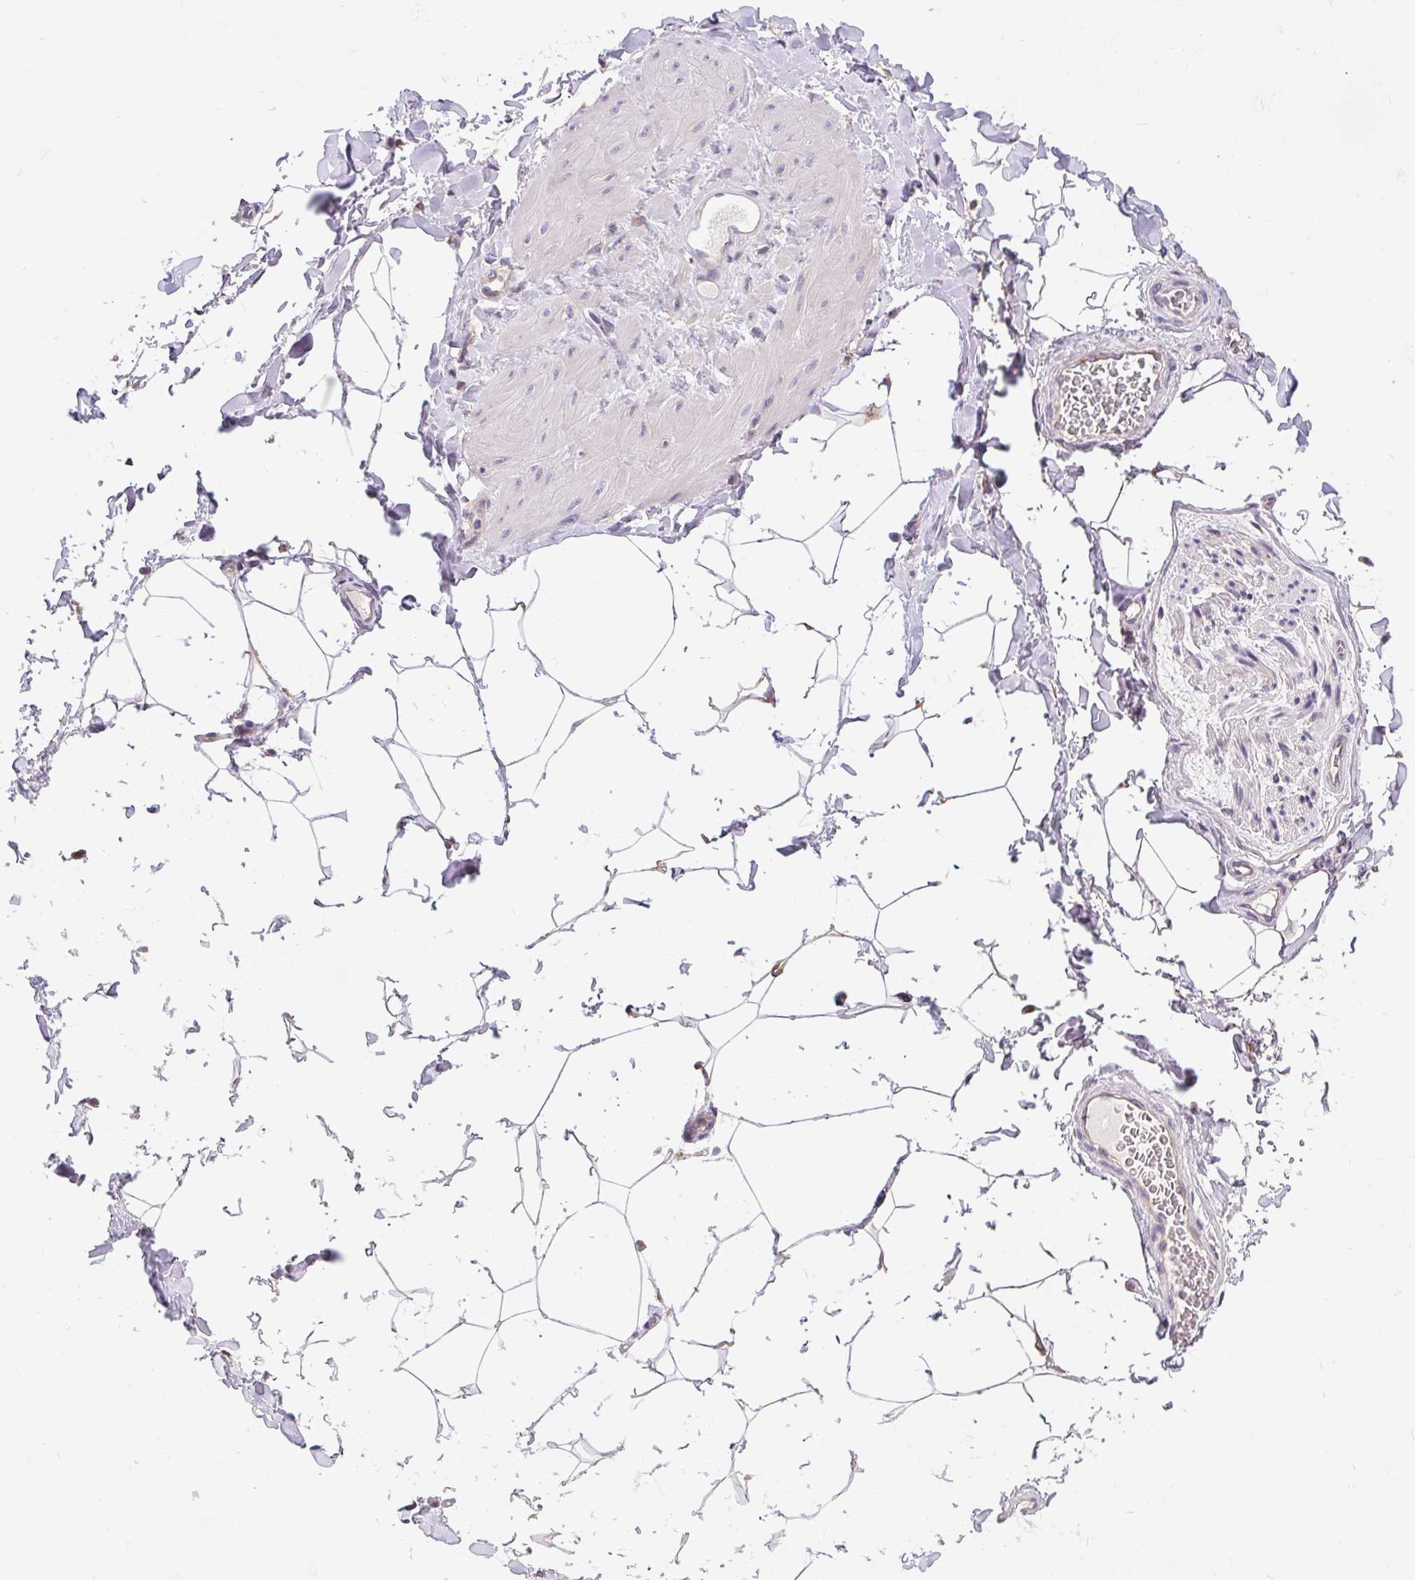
{"staining": {"intensity": "weak", "quantity": "25%-75%", "location": "cytoplasmic/membranous"}, "tissue": "adipose tissue", "cell_type": "Adipocytes", "image_type": "normal", "snomed": [{"axis": "morphology", "description": "Normal tissue, NOS"}, {"axis": "topography", "description": "Vascular tissue"}, {"axis": "topography", "description": "Peripheral nerve tissue"}], "caption": "A brown stain shows weak cytoplasmic/membranous expression of a protein in adipocytes of normal human adipose tissue. Using DAB (brown) and hematoxylin (blue) stains, captured at high magnification using brightfield microscopy.", "gene": "CYP20A1", "patient": {"sex": "male", "age": 41}}